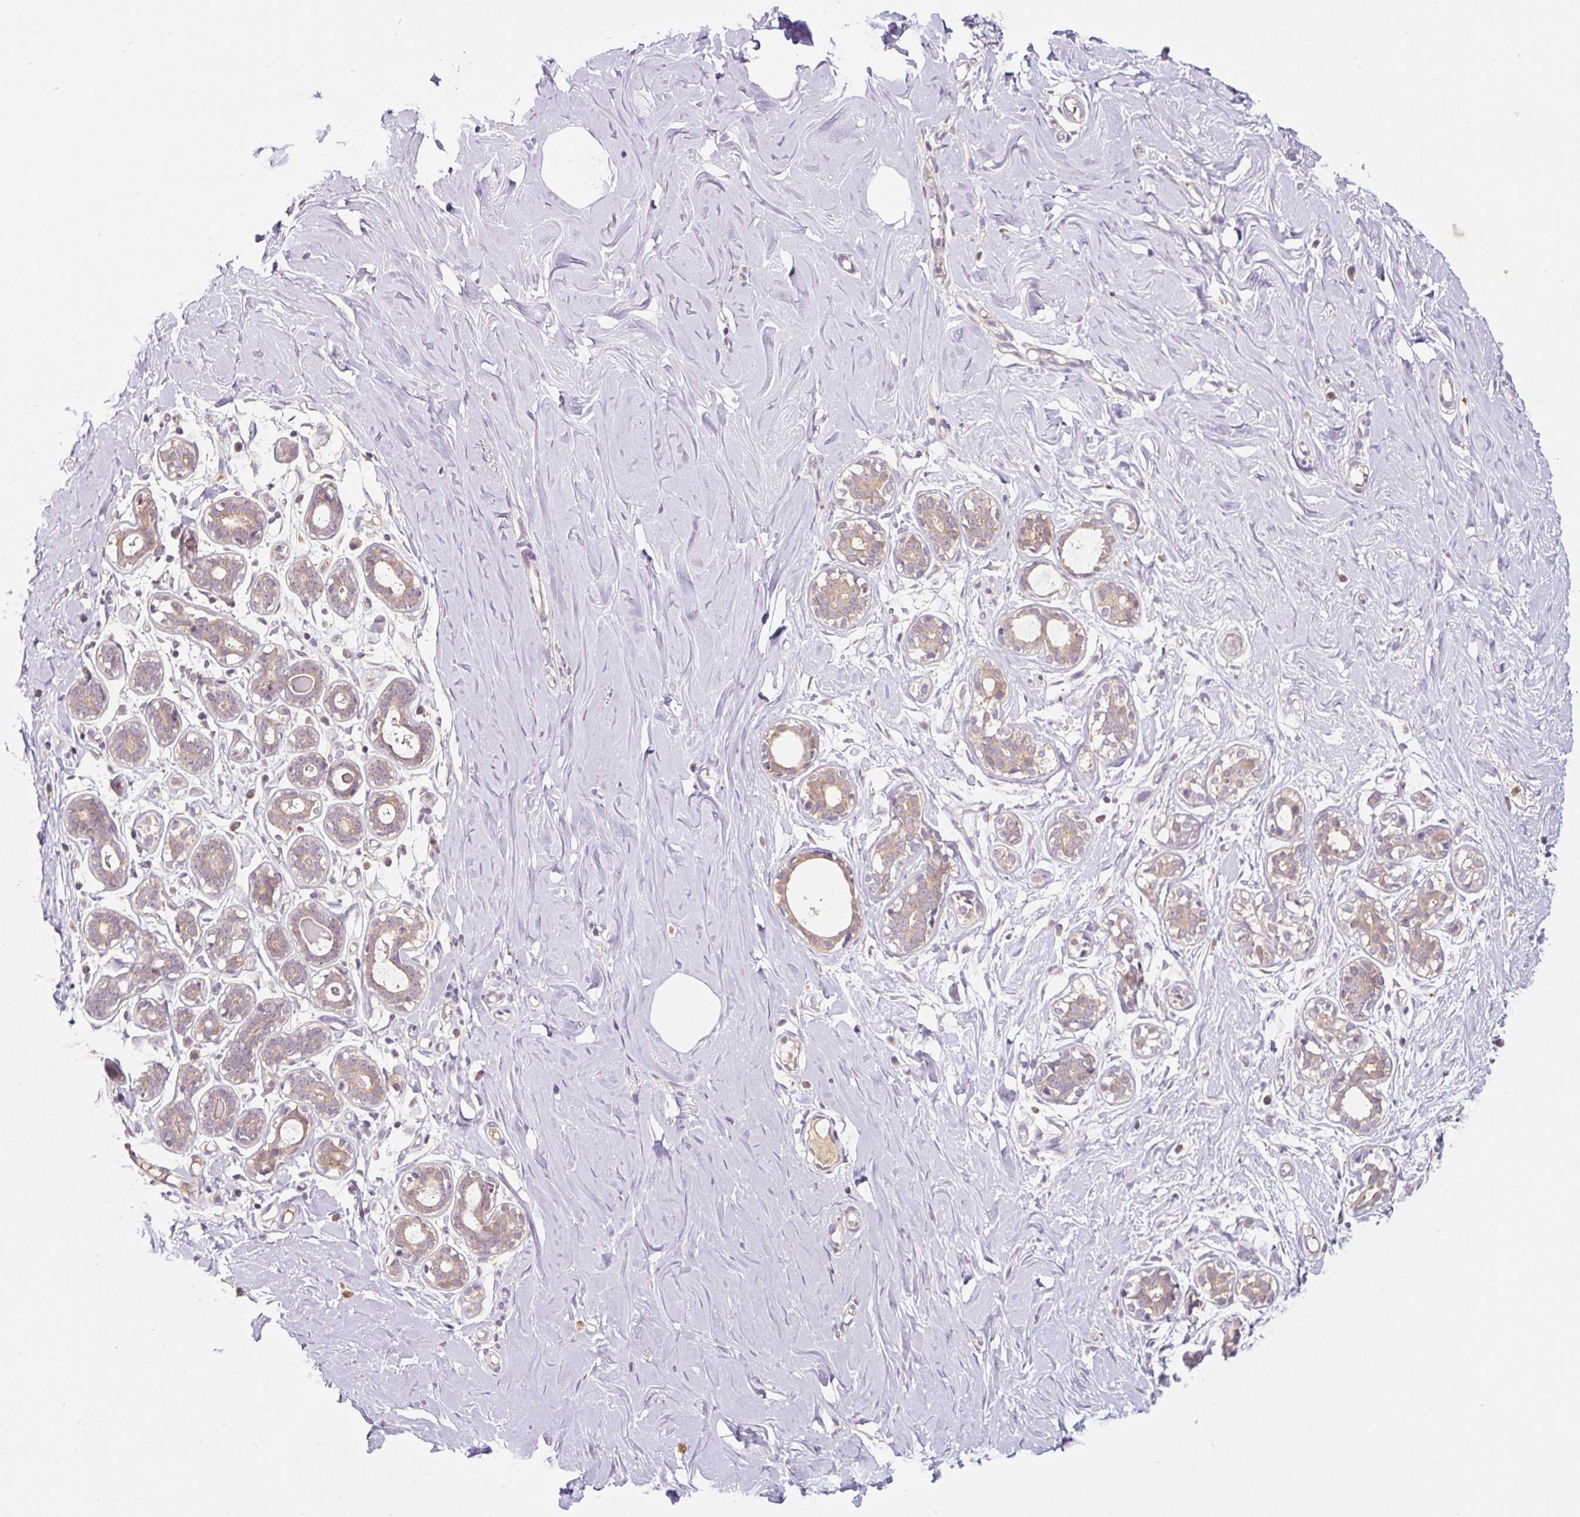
{"staining": {"intensity": "negative", "quantity": "none", "location": "none"}, "tissue": "breast", "cell_type": "Adipocytes", "image_type": "normal", "snomed": [{"axis": "morphology", "description": "Normal tissue, NOS"}, {"axis": "topography", "description": "Breast"}], "caption": "Breast was stained to show a protein in brown. There is no significant positivity in adipocytes.", "gene": "PRKAA2", "patient": {"sex": "female", "age": 27}}